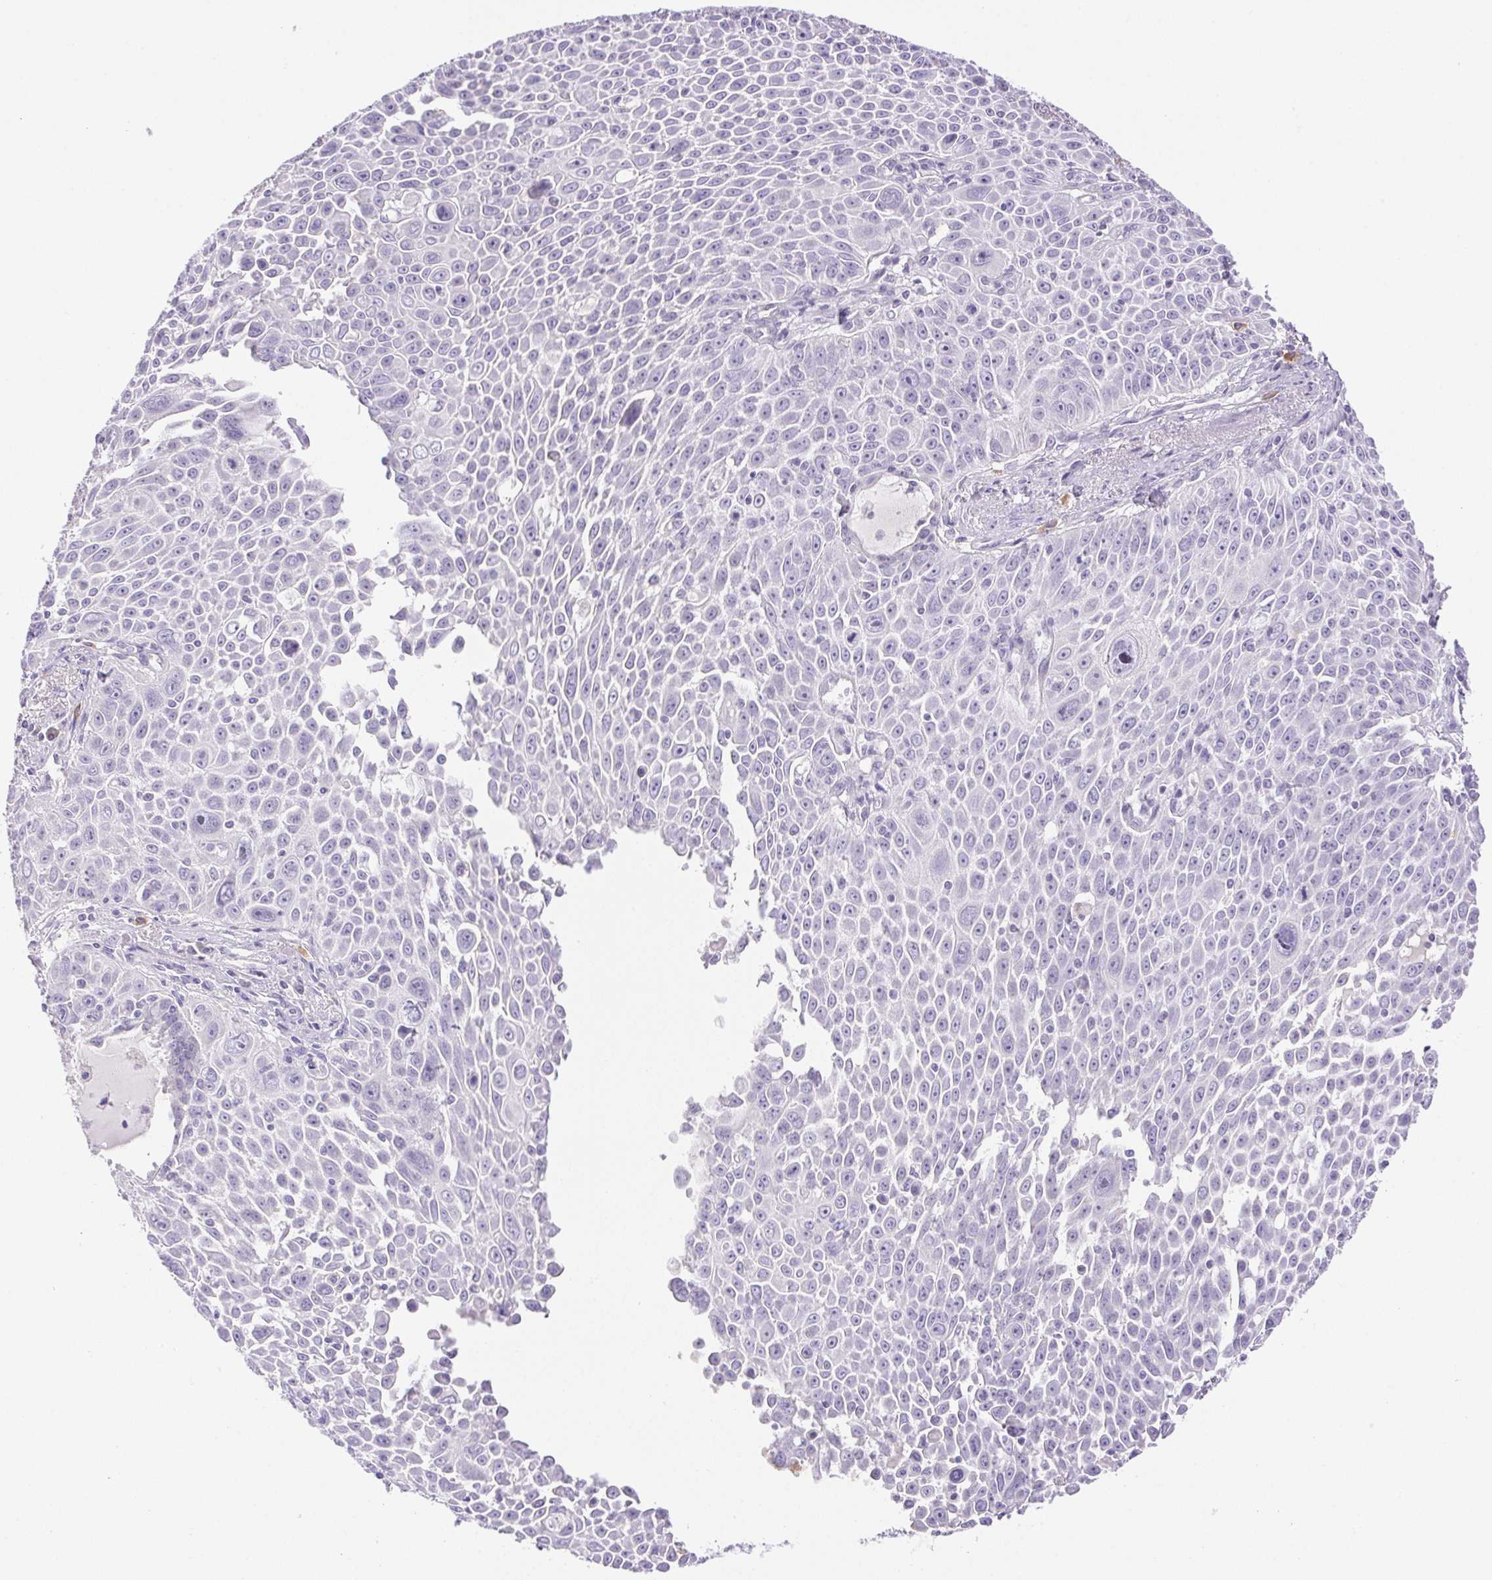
{"staining": {"intensity": "negative", "quantity": "none", "location": "none"}, "tissue": "lung cancer", "cell_type": "Tumor cells", "image_type": "cancer", "snomed": [{"axis": "morphology", "description": "Squamous cell carcinoma, NOS"}, {"axis": "morphology", "description": "Squamous cell carcinoma, metastatic, NOS"}, {"axis": "topography", "description": "Lymph node"}, {"axis": "topography", "description": "Lung"}], "caption": "DAB immunohistochemical staining of human lung cancer (metastatic squamous cell carcinoma) reveals no significant positivity in tumor cells. (Brightfield microscopy of DAB immunohistochemistry at high magnification).", "gene": "PAPPA2", "patient": {"sex": "female", "age": 62}}